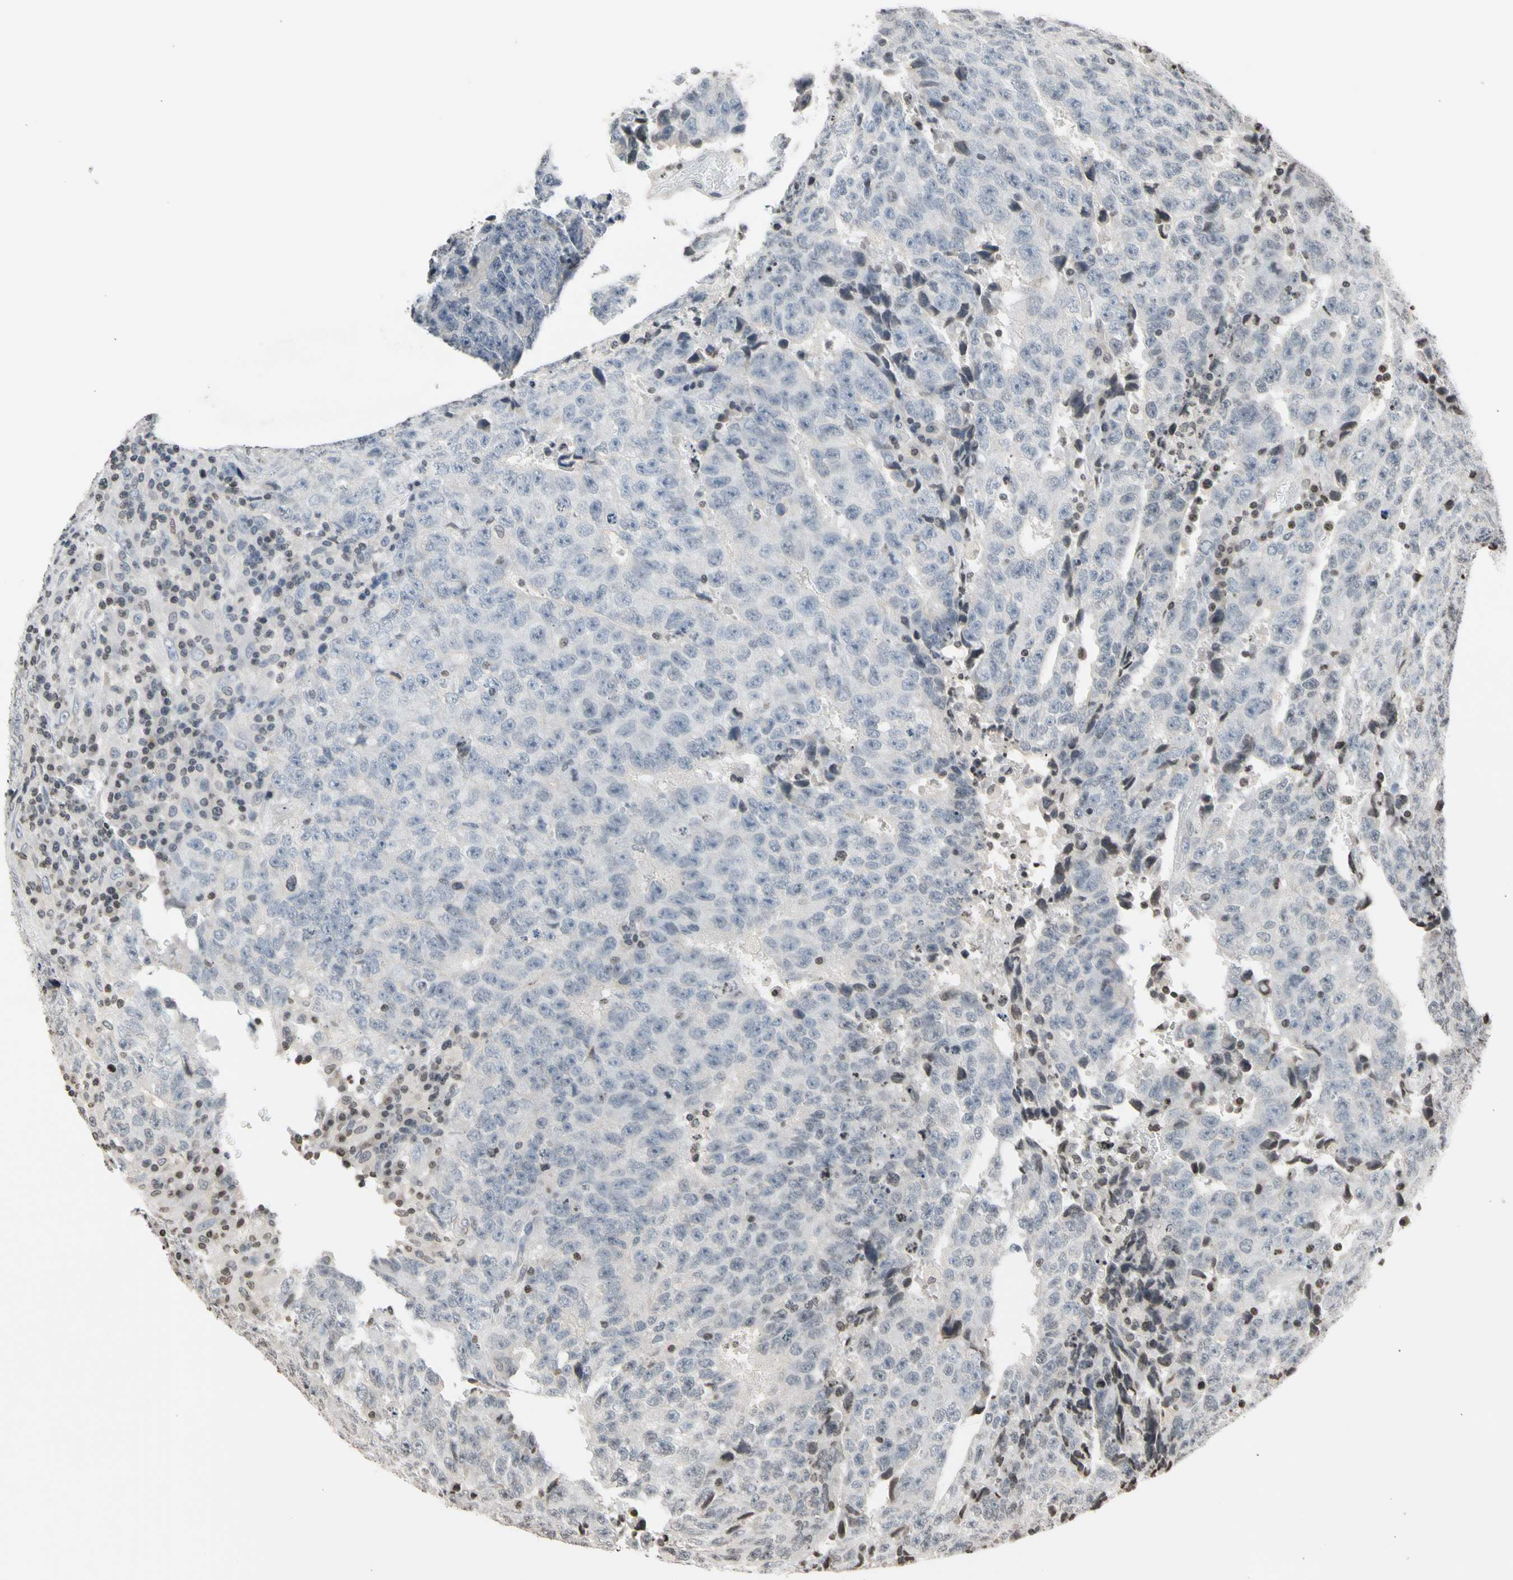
{"staining": {"intensity": "negative", "quantity": "none", "location": "none"}, "tissue": "testis cancer", "cell_type": "Tumor cells", "image_type": "cancer", "snomed": [{"axis": "morphology", "description": "Necrosis, NOS"}, {"axis": "morphology", "description": "Carcinoma, Embryonal, NOS"}, {"axis": "topography", "description": "Testis"}], "caption": "Tumor cells show no significant positivity in embryonal carcinoma (testis). (Immunohistochemistry (ihc), brightfield microscopy, high magnification).", "gene": "GPX4", "patient": {"sex": "male", "age": 19}}